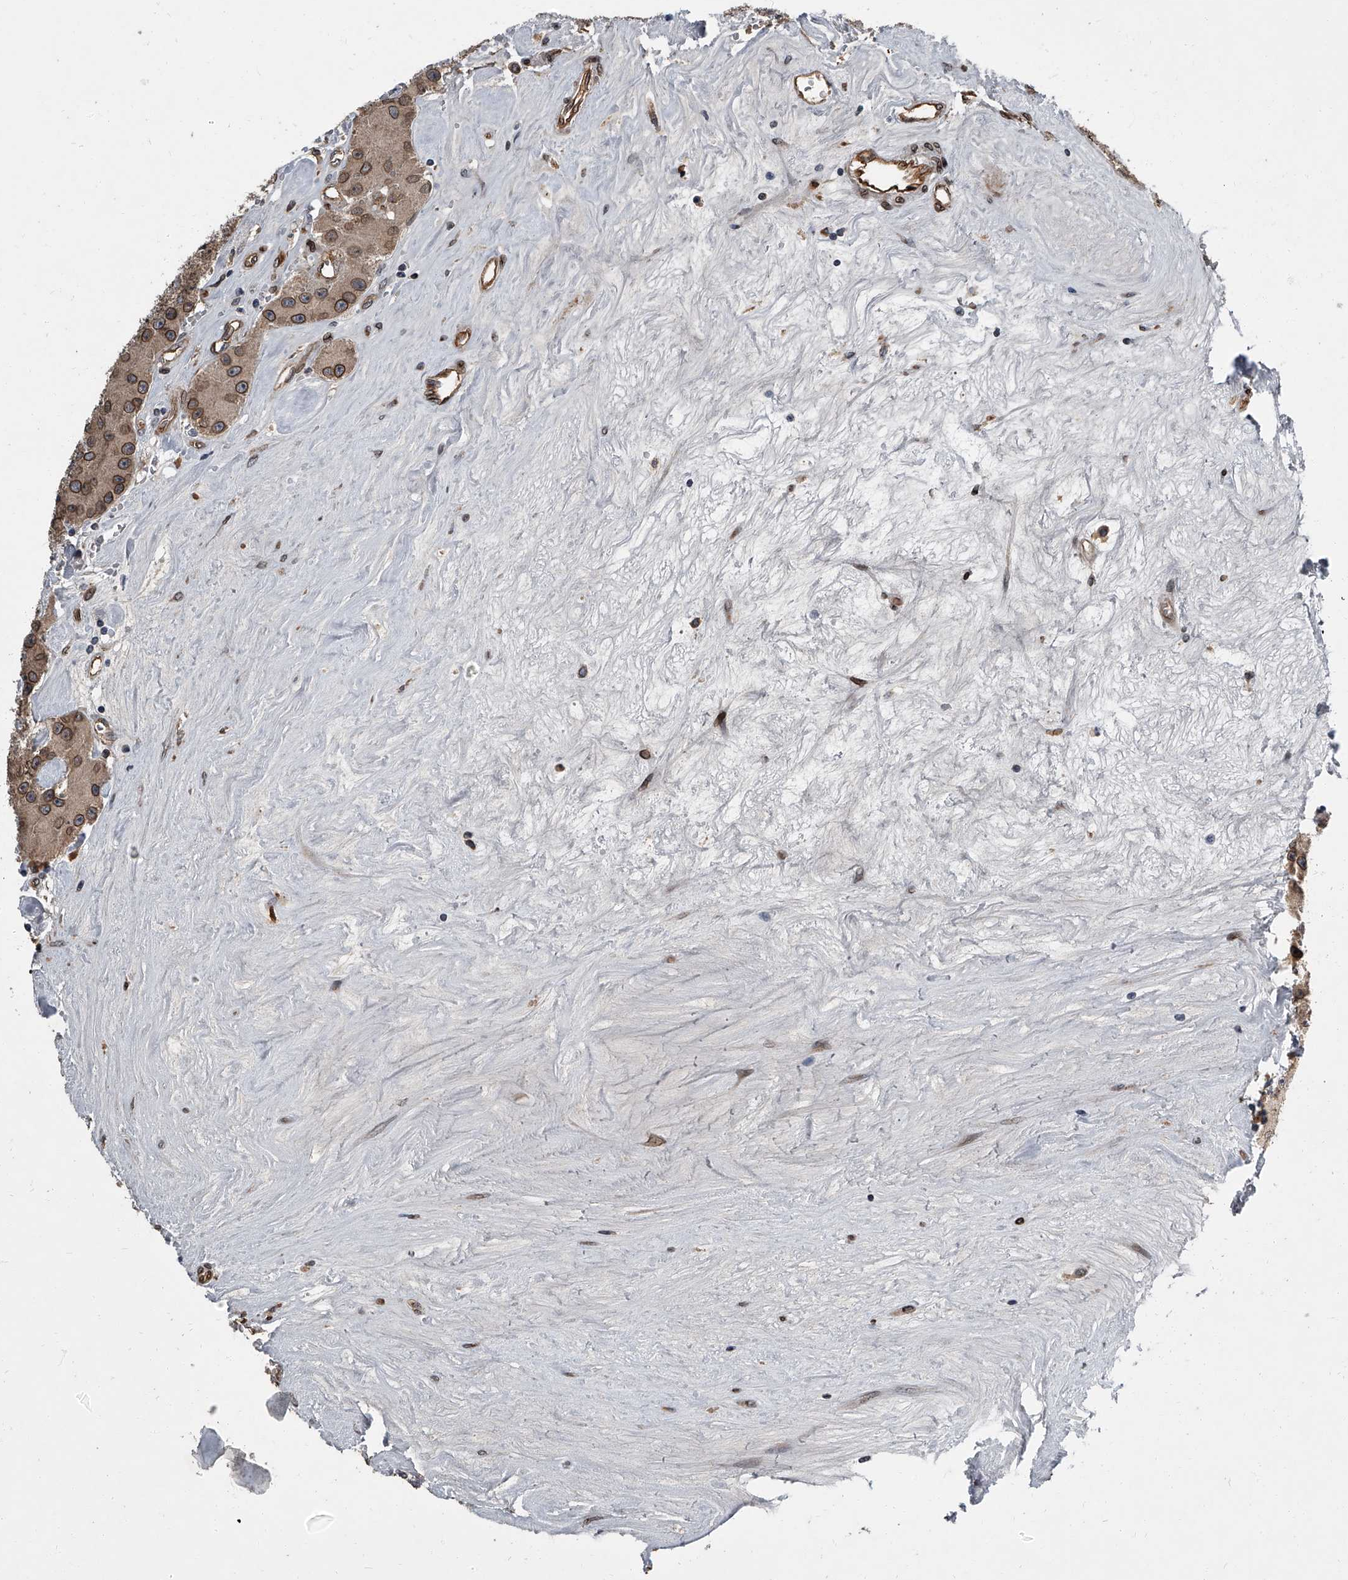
{"staining": {"intensity": "moderate", "quantity": ">75%", "location": "cytoplasmic/membranous,nuclear"}, "tissue": "carcinoid", "cell_type": "Tumor cells", "image_type": "cancer", "snomed": [{"axis": "morphology", "description": "Carcinoid, malignant, NOS"}, {"axis": "topography", "description": "Pancreas"}], "caption": "Immunohistochemistry (IHC) (DAB) staining of human carcinoid exhibits moderate cytoplasmic/membranous and nuclear protein expression in about >75% of tumor cells.", "gene": "LRRC8C", "patient": {"sex": "male", "age": 41}}